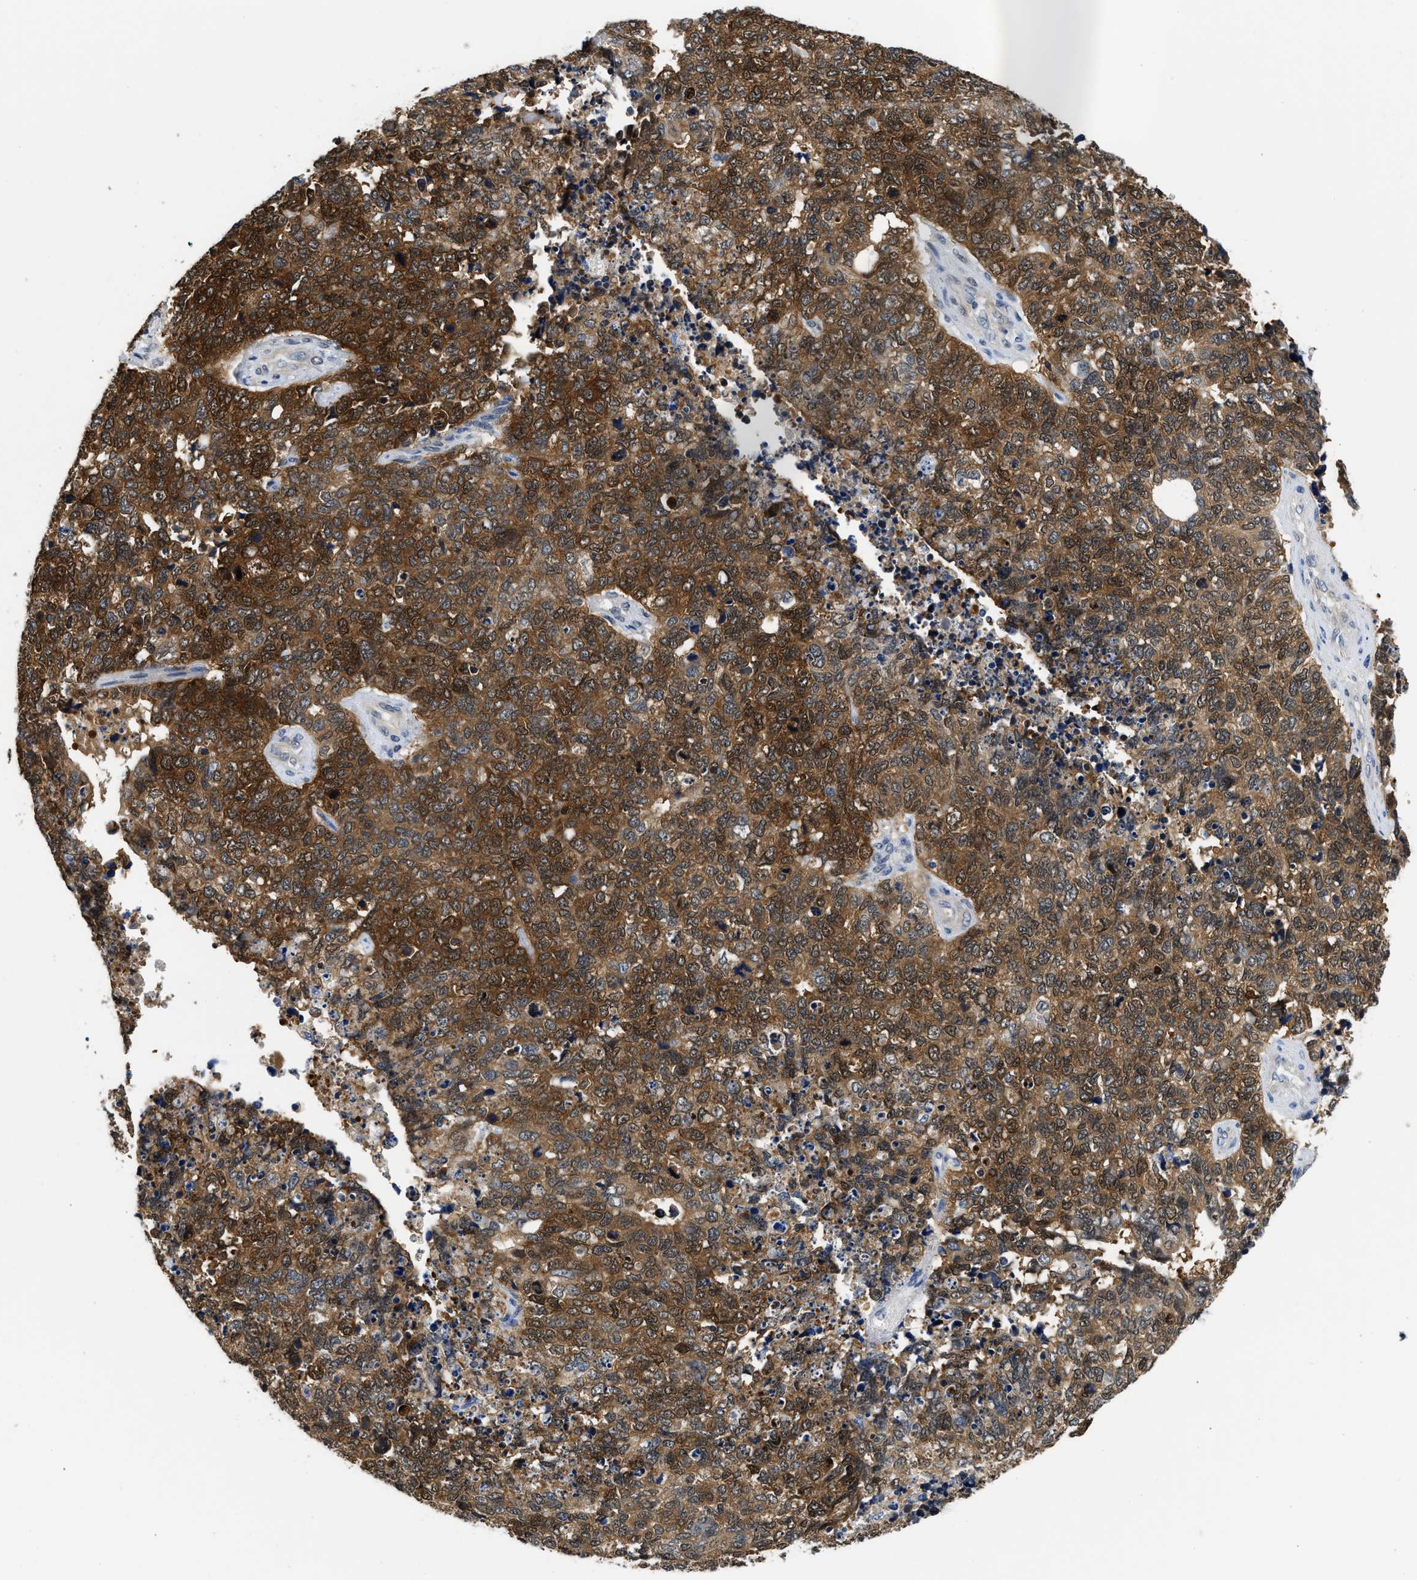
{"staining": {"intensity": "strong", "quantity": ">75%", "location": "cytoplasmic/membranous,nuclear"}, "tissue": "cervical cancer", "cell_type": "Tumor cells", "image_type": "cancer", "snomed": [{"axis": "morphology", "description": "Squamous cell carcinoma, NOS"}, {"axis": "topography", "description": "Cervix"}], "caption": "This is an image of immunohistochemistry staining of cervical squamous cell carcinoma, which shows strong expression in the cytoplasmic/membranous and nuclear of tumor cells.", "gene": "XPO5", "patient": {"sex": "female", "age": 63}}